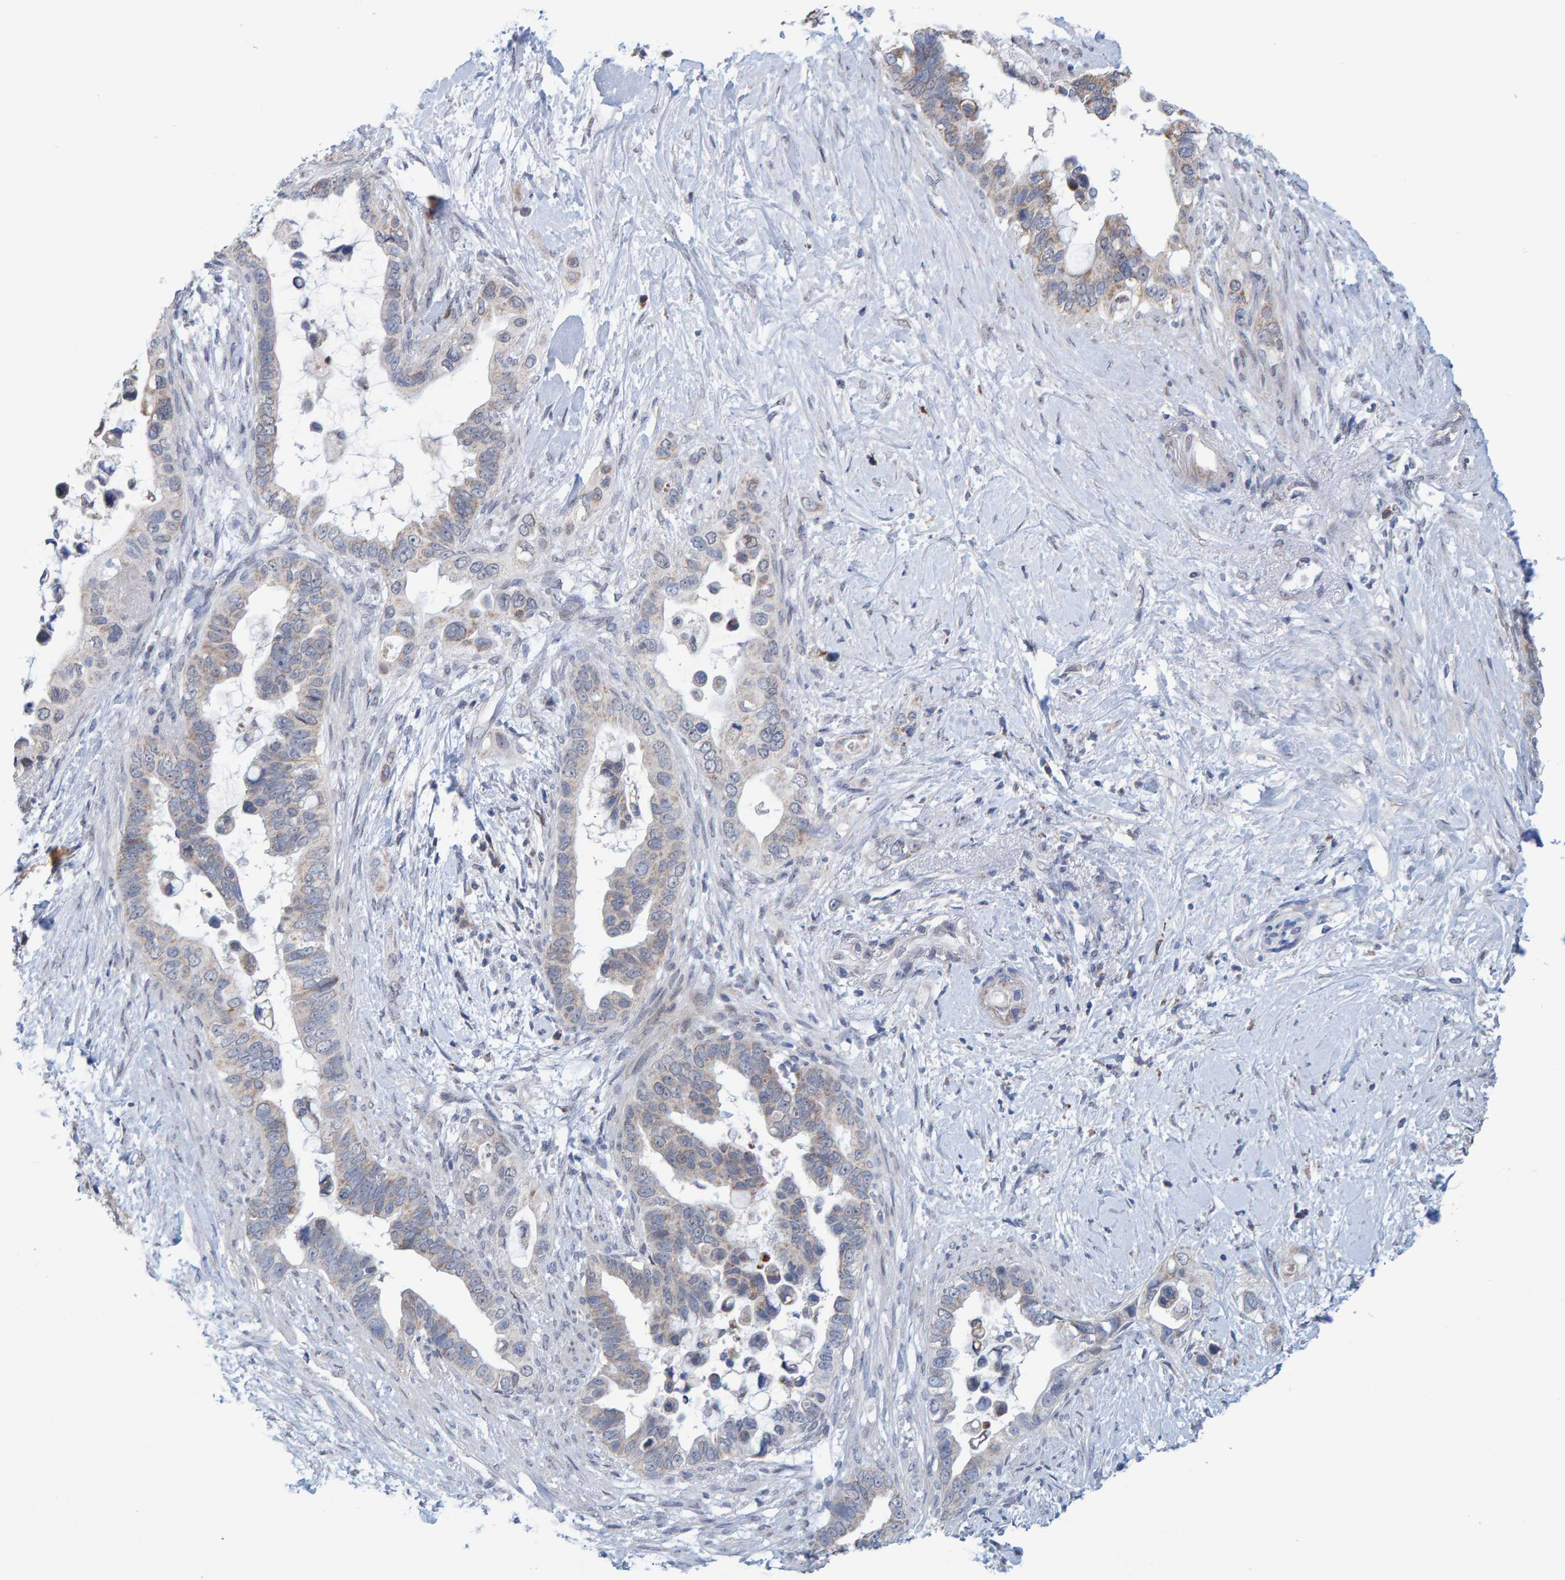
{"staining": {"intensity": "weak", "quantity": "<25%", "location": "cytoplasmic/membranous"}, "tissue": "pancreatic cancer", "cell_type": "Tumor cells", "image_type": "cancer", "snomed": [{"axis": "morphology", "description": "Adenocarcinoma, NOS"}, {"axis": "topography", "description": "Pancreas"}], "caption": "This is an immunohistochemistry (IHC) micrograph of human pancreatic cancer. There is no expression in tumor cells.", "gene": "USP43", "patient": {"sex": "female", "age": 56}}